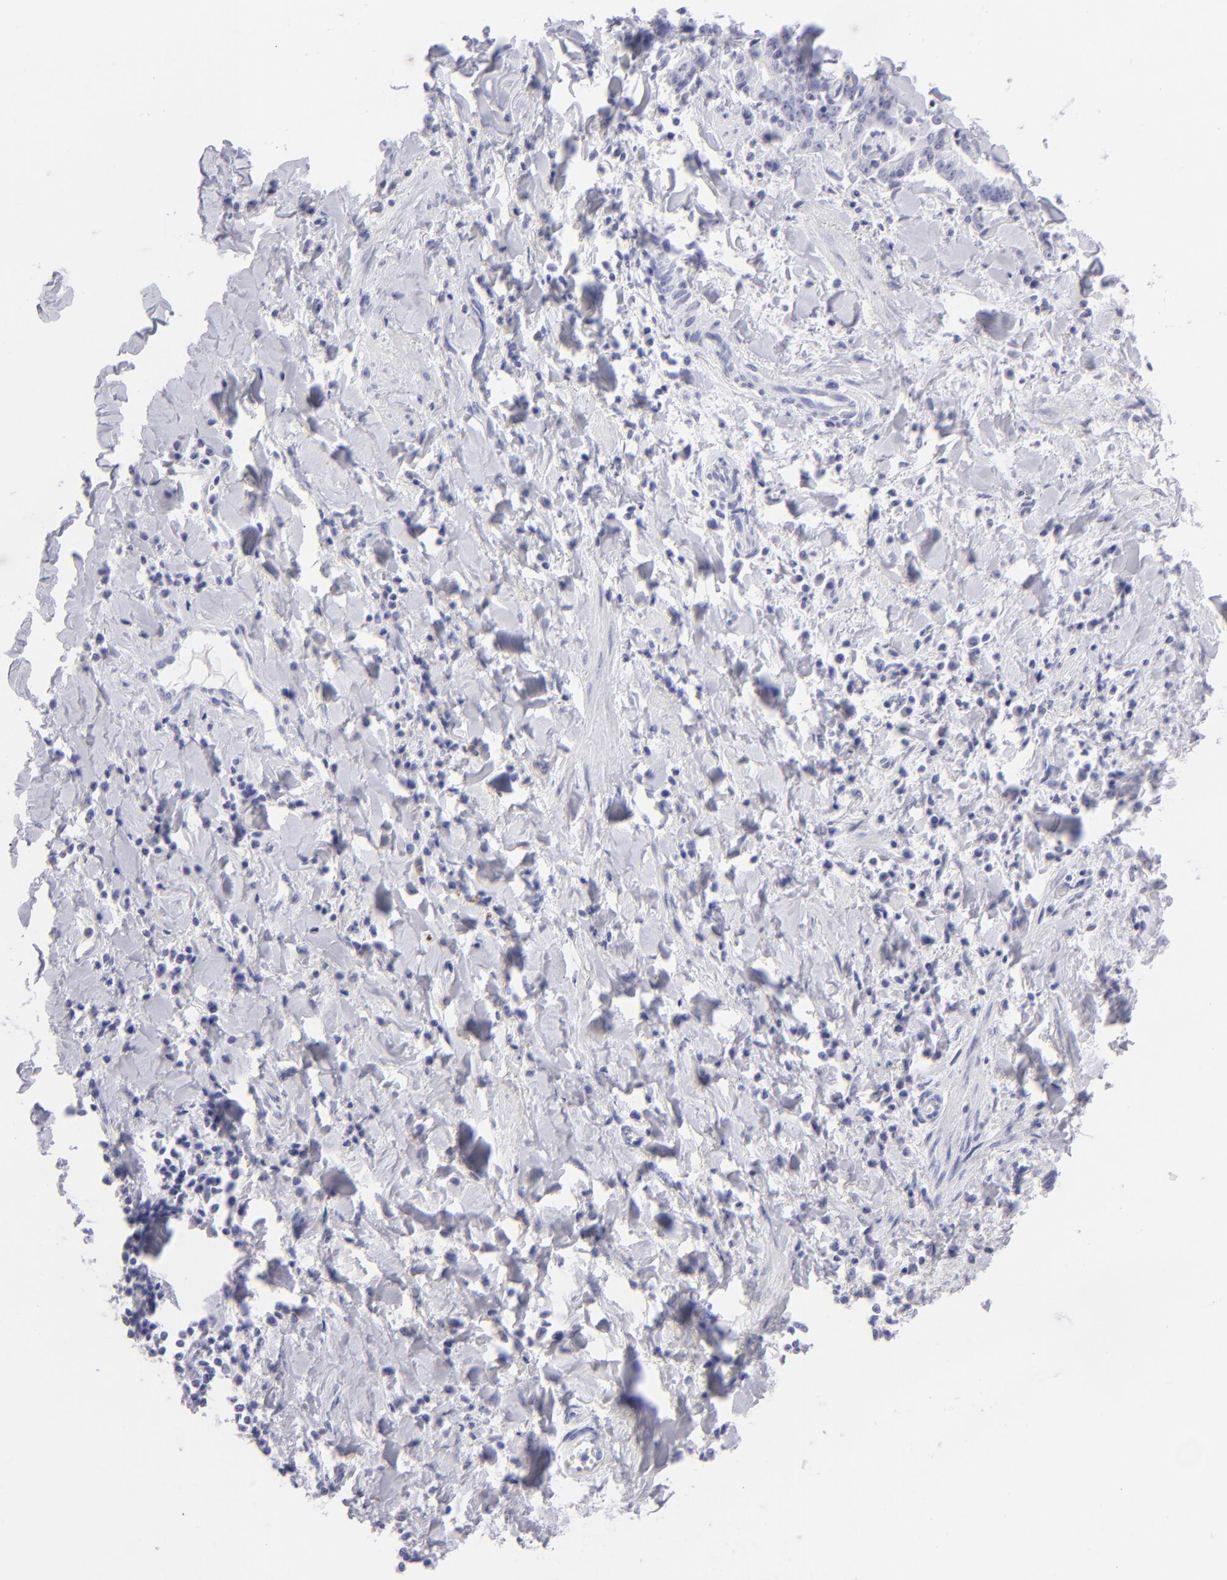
{"staining": {"intensity": "negative", "quantity": "none", "location": "none"}, "tissue": "liver cancer", "cell_type": "Tumor cells", "image_type": "cancer", "snomed": [{"axis": "morphology", "description": "Cholangiocarcinoma"}, {"axis": "topography", "description": "Liver"}], "caption": "High magnification brightfield microscopy of liver cholangiocarcinoma stained with DAB (brown) and counterstained with hematoxylin (blue): tumor cells show no significant expression.", "gene": "SLC1A3", "patient": {"sex": "male", "age": 57}}